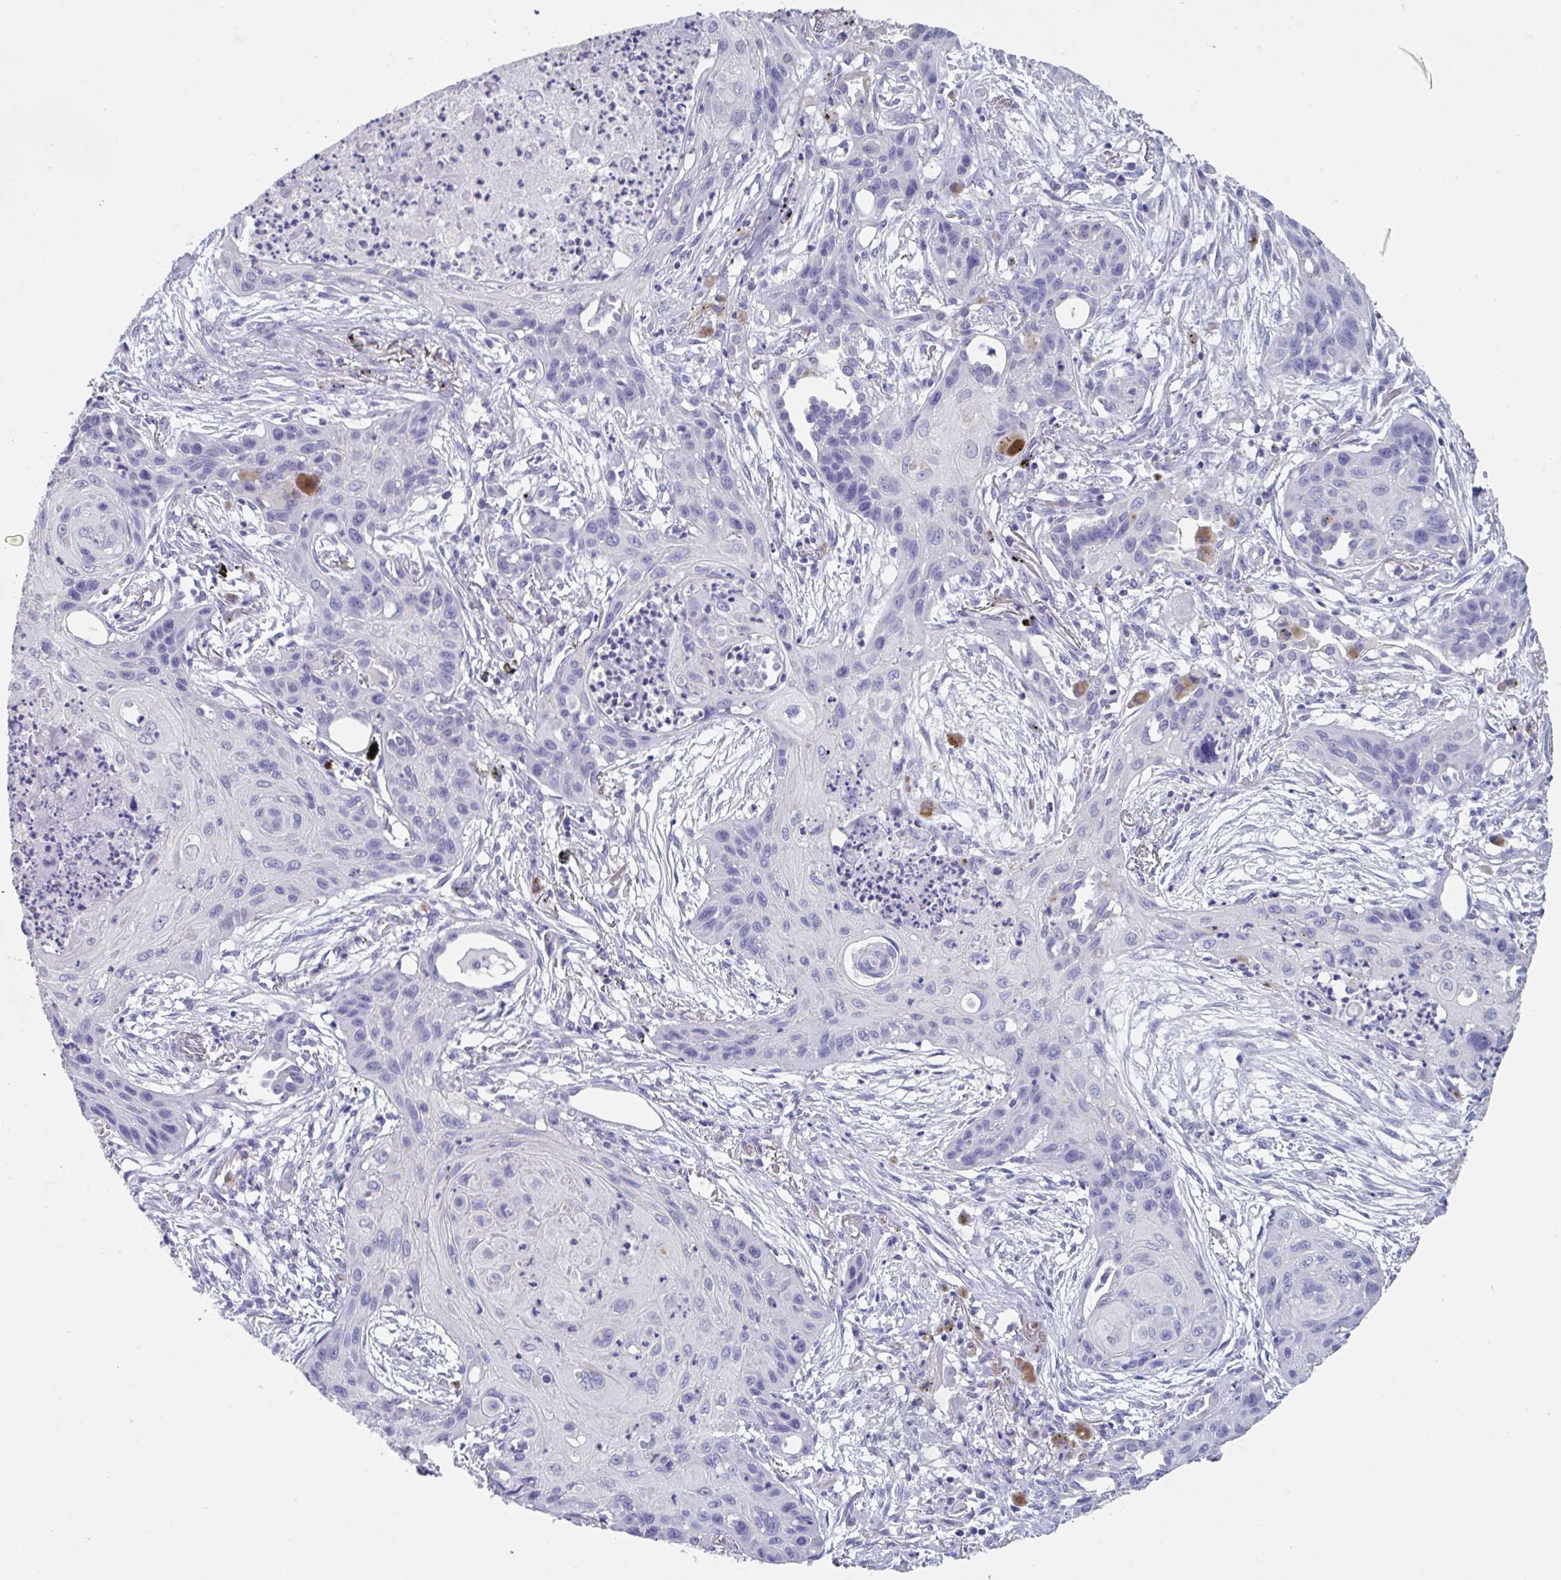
{"staining": {"intensity": "negative", "quantity": "none", "location": "none"}, "tissue": "lung cancer", "cell_type": "Tumor cells", "image_type": "cancer", "snomed": [{"axis": "morphology", "description": "Squamous cell carcinoma, NOS"}, {"axis": "topography", "description": "Lung"}], "caption": "The image displays no staining of tumor cells in squamous cell carcinoma (lung). (Brightfield microscopy of DAB immunohistochemistry at high magnification).", "gene": "GPR162", "patient": {"sex": "male", "age": 71}}